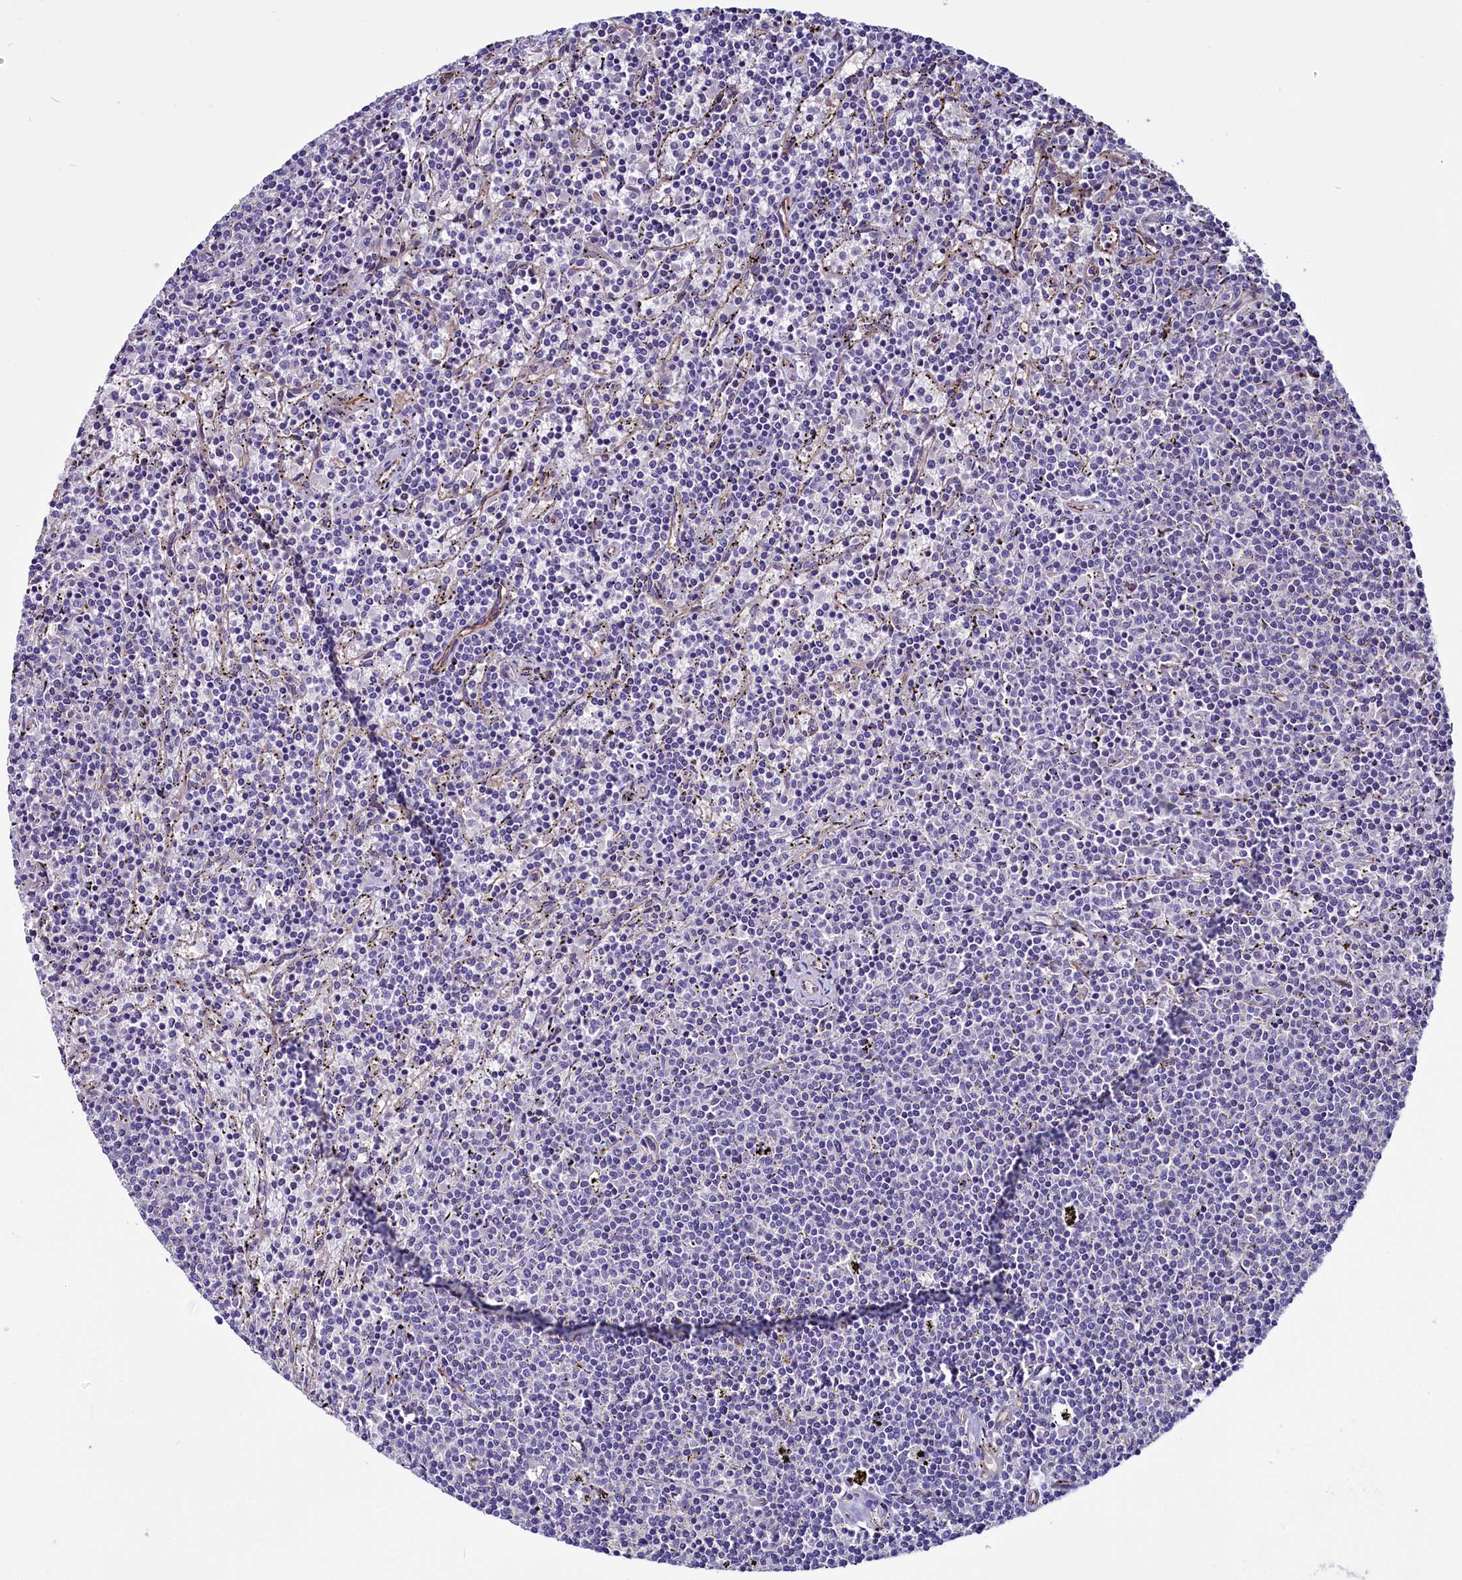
{"staining": {"intensity": "negative", "quantity": "none", "location": "none"}, "tissue": "lymphoma", "cell_type": "Tumor cells", "image_type": "cancer", "snomed": [{"axis": "morphology", "description": "Malignant lymphoma, non-Hodgkin's type, Low grade"}, {"axis": "topography", "description": "Spleen"}], "caption": "This image is of lymphoma stained with immunohistochemistry (IHC) to label a protein in brown with the nuclei are counter-stained blue. There is no positivity in tumor cells.", "gene": "PDILT", "patient": {"sex": "female", "age": 50}}